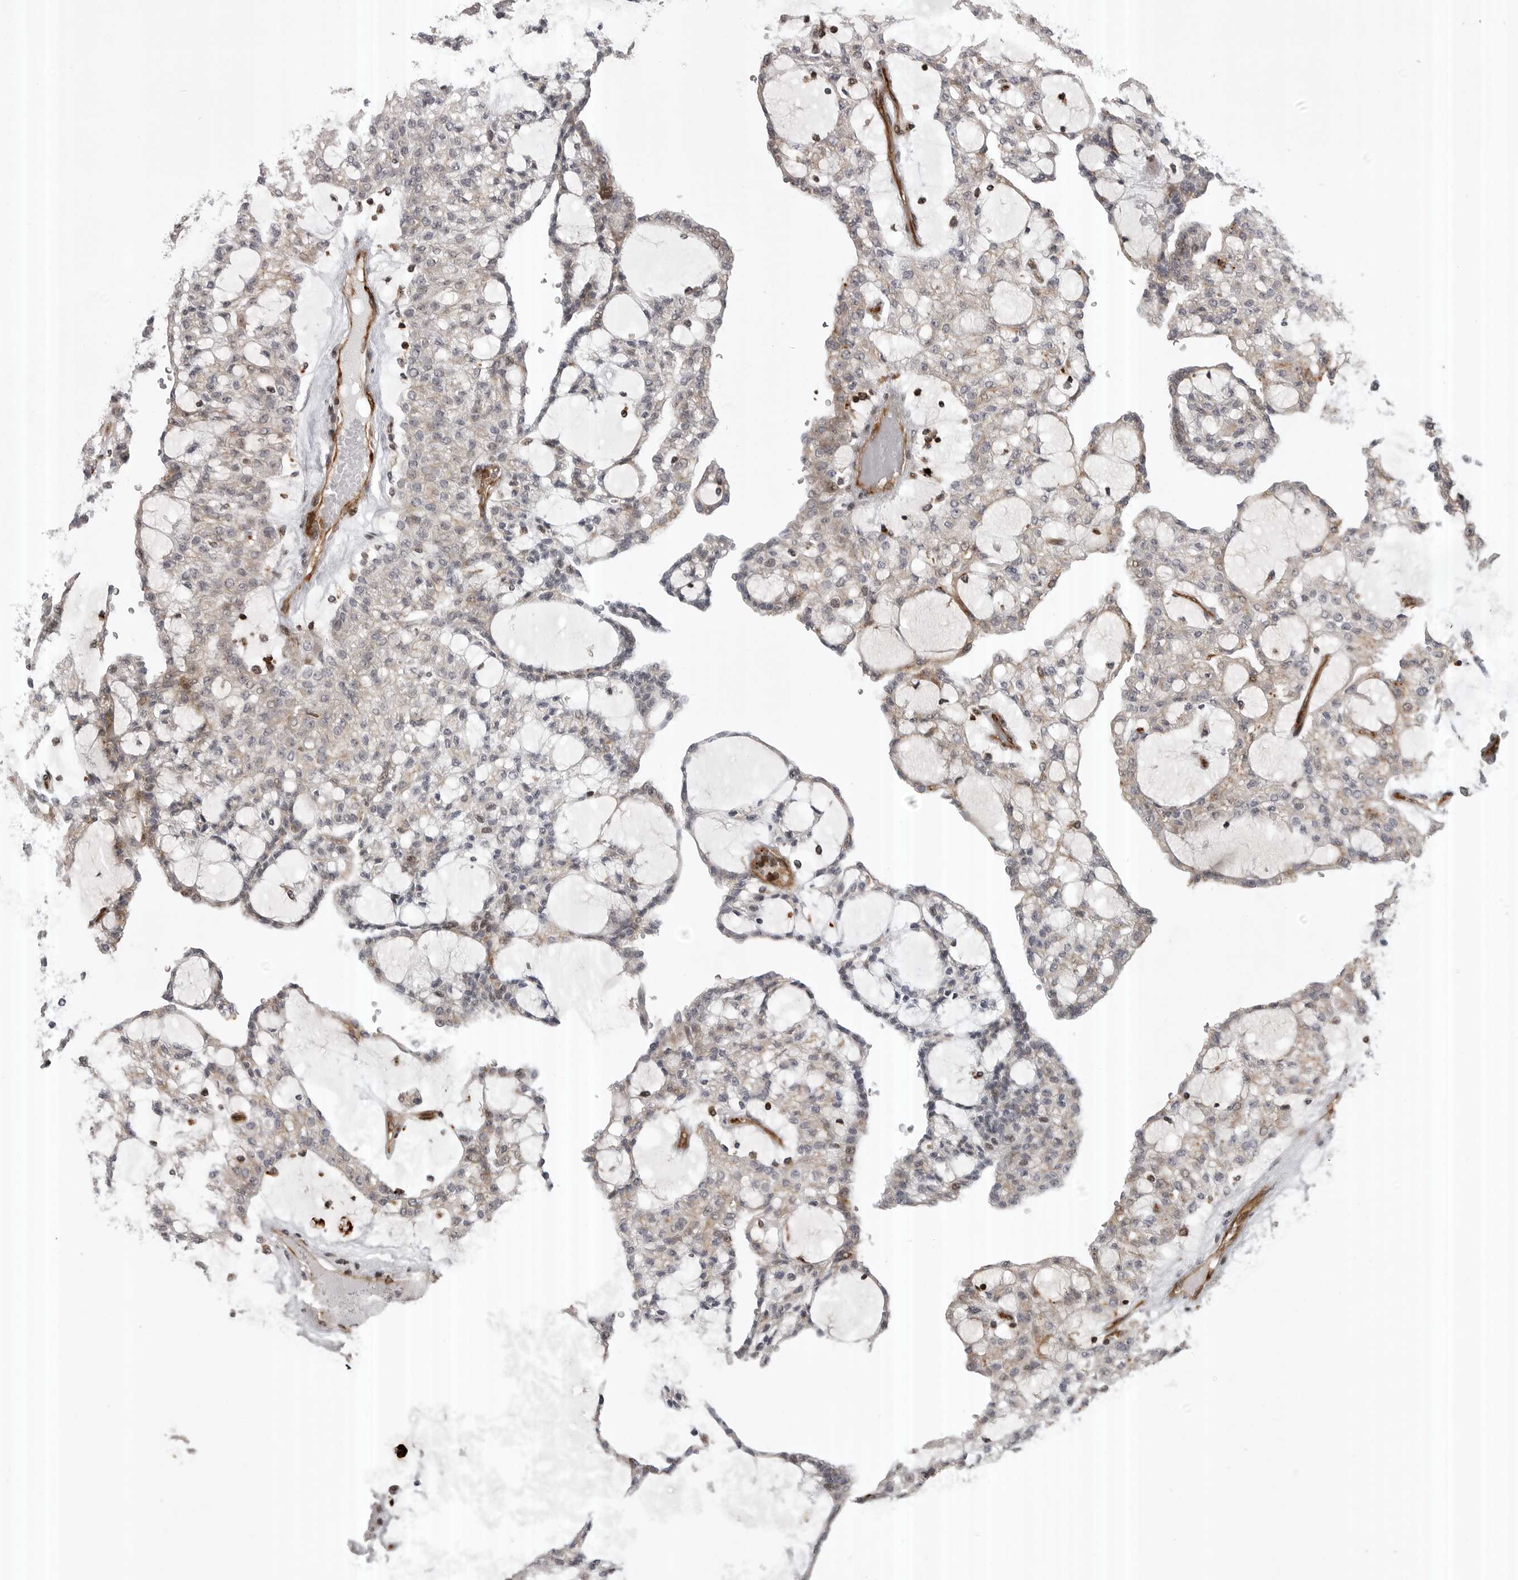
{"staining": {"intensity": "negative", "quantity": "none", "location": "none"}, "tissue": "renal cancer", "cell_type": "Tumor cells", "image_type": "cancer", "snomed": [{"axis": "morphology", "description": "Adenocarcinoma, NOS"}, {"axis": "topography", "description": "Kidney"}], "caption": "Histopathology image shows no significant protein positivity in tumor cells of renal cancer (adenocarcinoma).", "gene": "ABL1", "patient": {"sex": "male", "age": 63}}